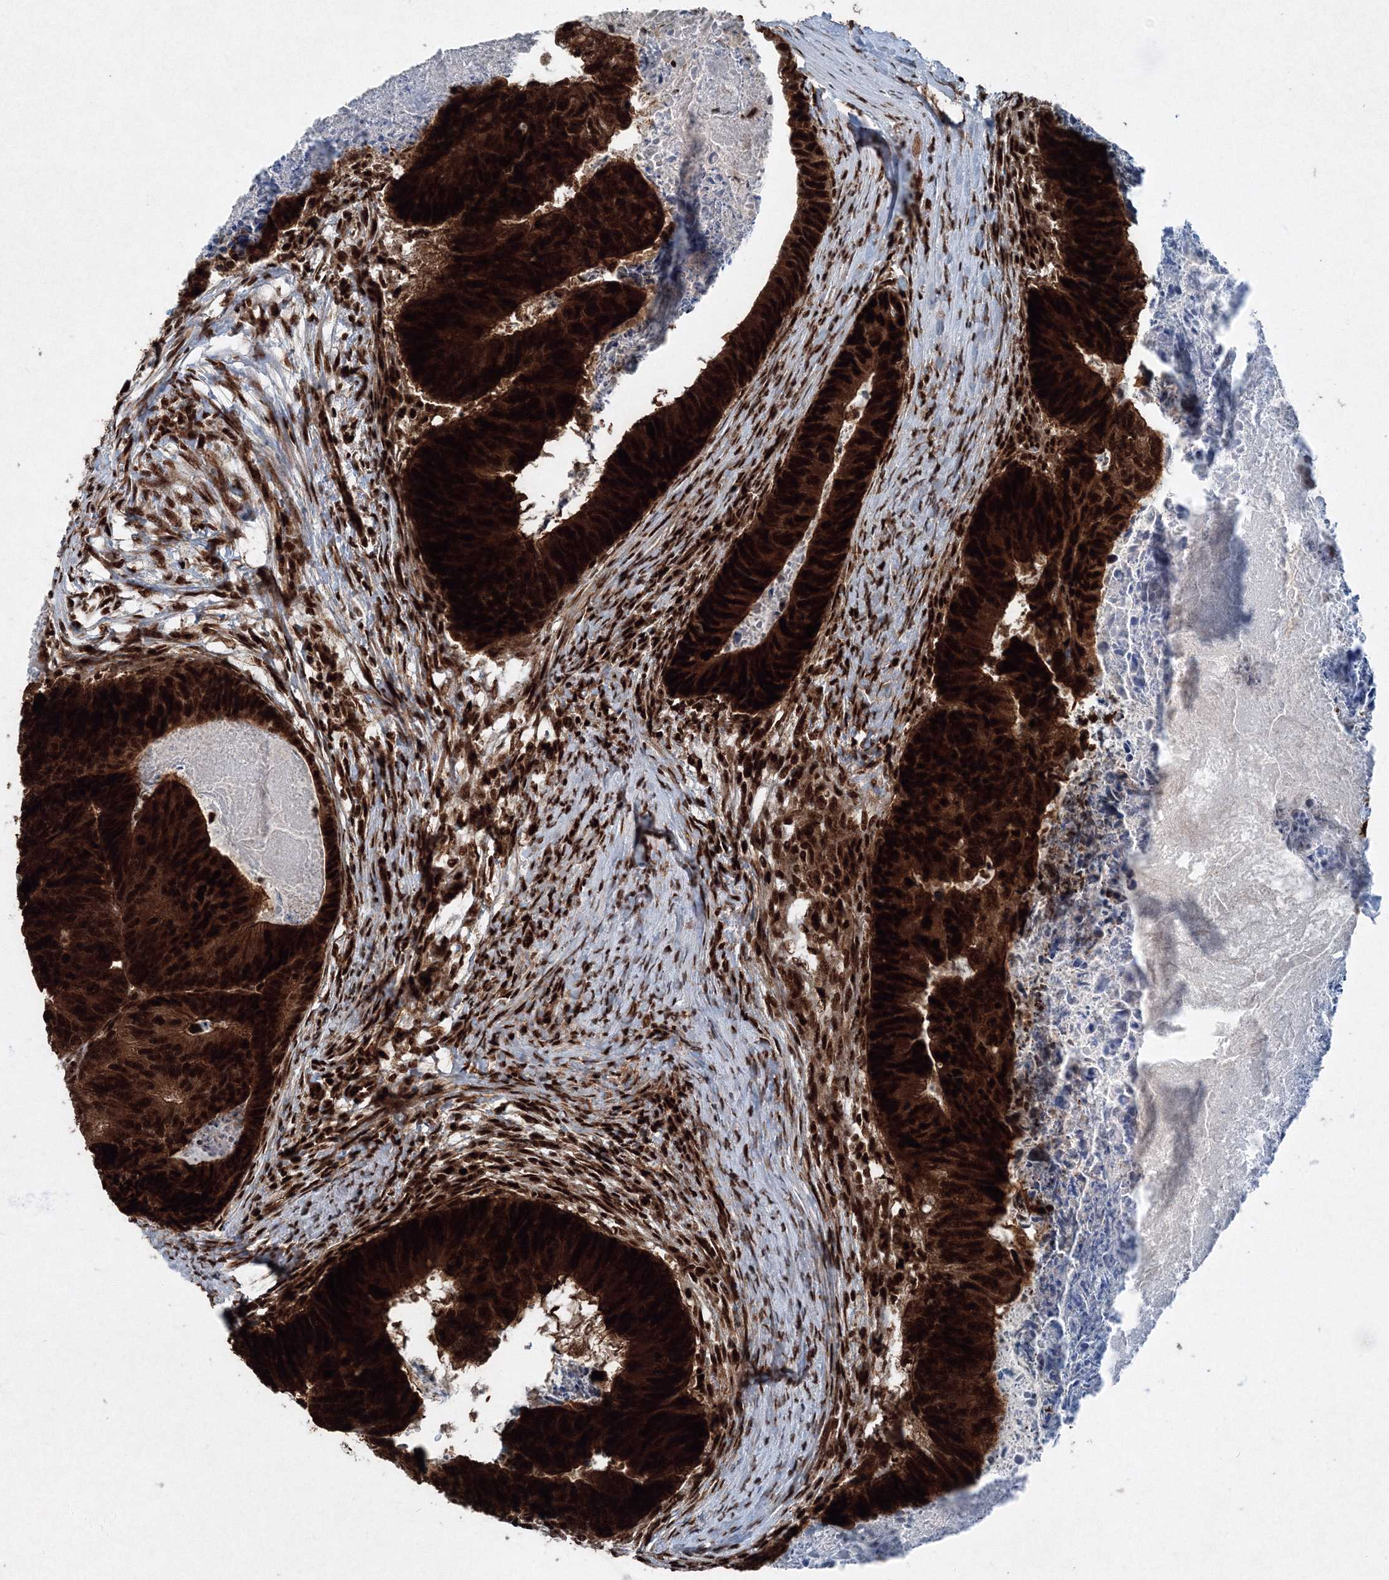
{"staining": {"intensity": "strong", "quantity": ">75%", "location": "cytoplasmic/membranous,nuclear"}, "tissue": "colorectal cancer", "cell_type": "Tumor cells", "image_type": "cancer", "snomed": [{"axis": "morphology", "description": "Adenocarcinoma, NOS"}, {"axis": "topography", "description": "Colon"}], "caption": "An image of human adenocarcinoma (colorectal) stained for a protein shows strong cytoplasmic/membranous and nuclear brown staining in tumor cells. The protein is stained brown, and the nuclei are stained in blue (DAB IHC with brightfield microscopy, high magnification).", "gene": "SNRPC", "patient": {"sex": "female", "age": 67}}